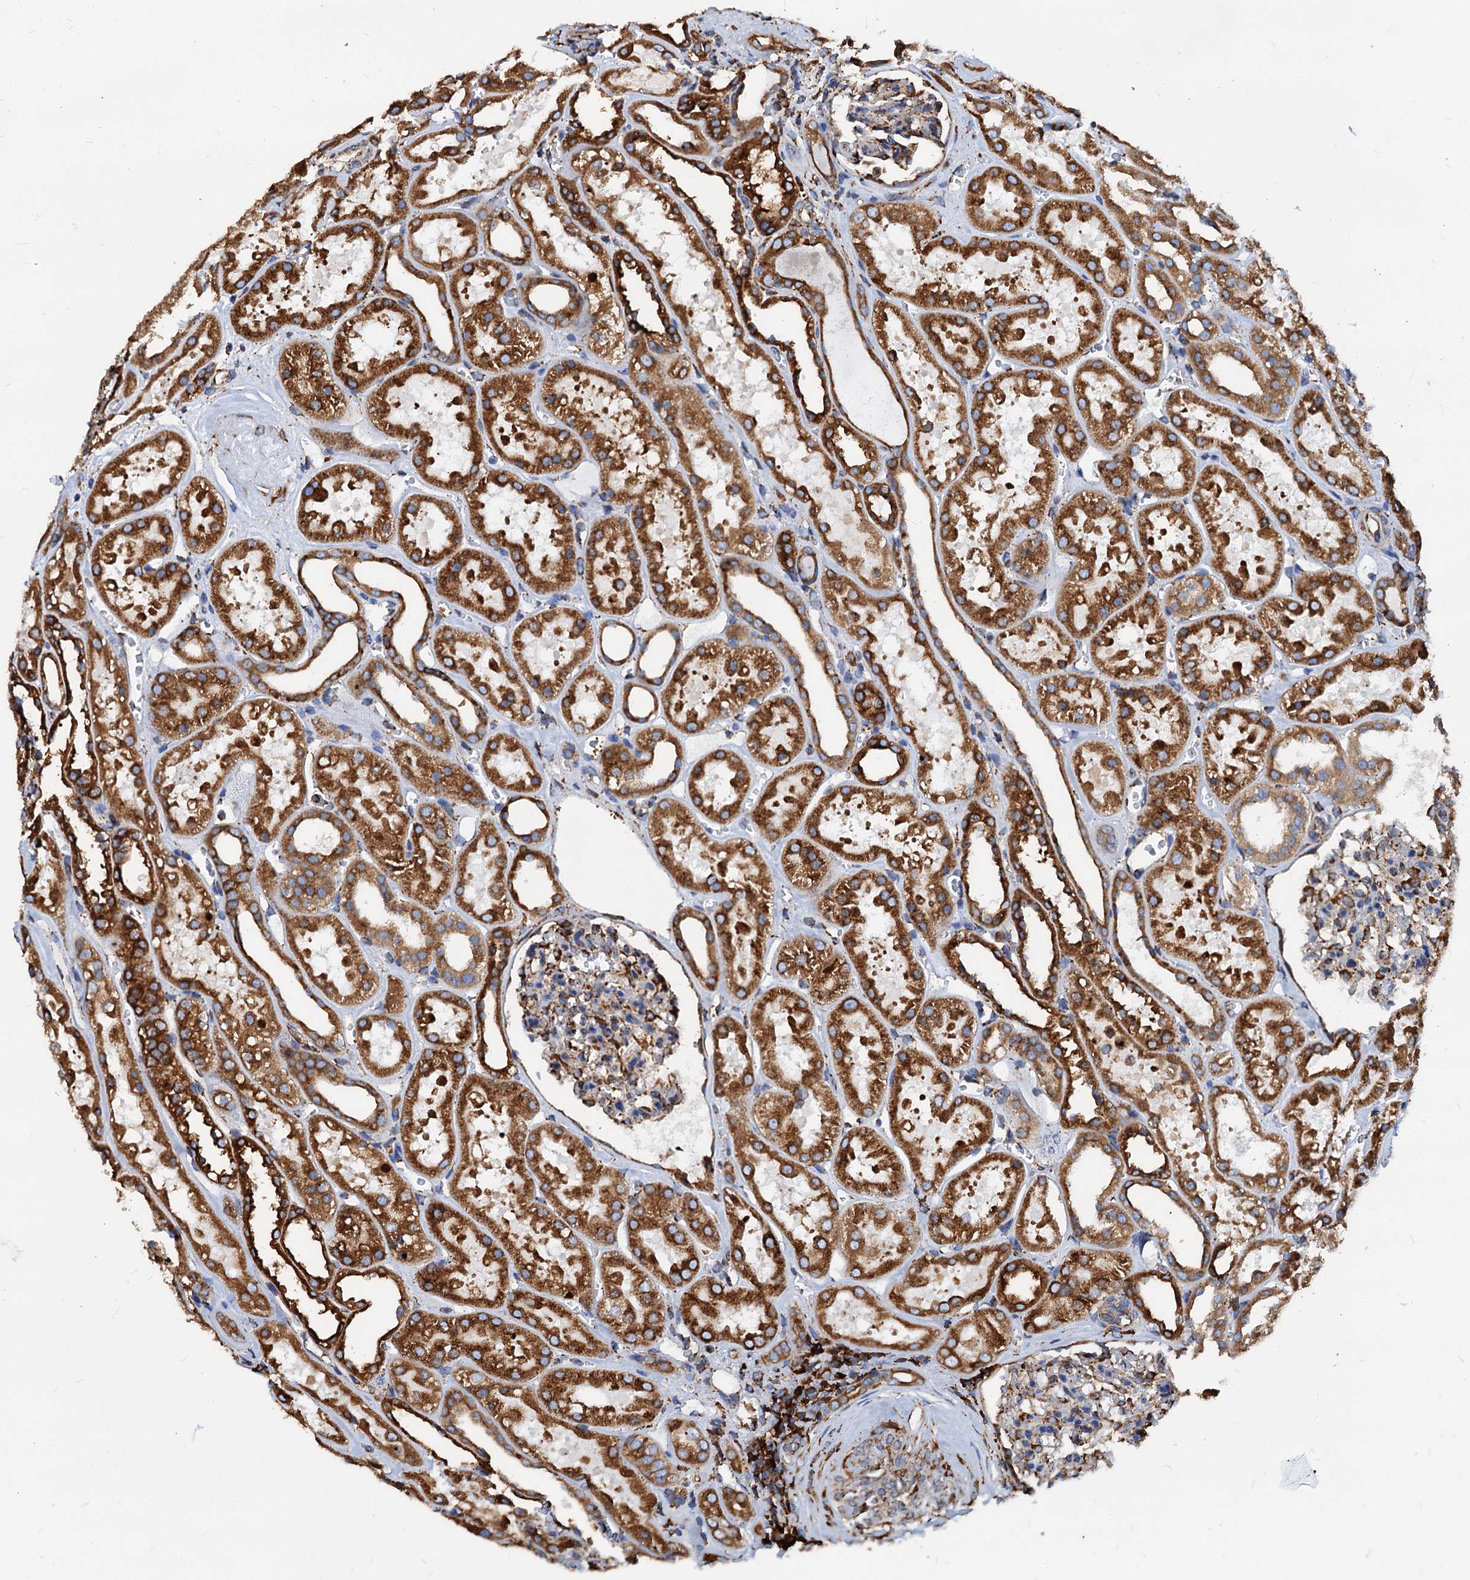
{"staining": {"intensity": "moderate", "quantity": "25%-75%", "location": "cytoplasmic/membranous"}, "tissue": "kidney", "cell_type": "Cells in glomeruli", "image_type": "normal", "snomed": [{"axis": "morphology", "description": "Normal tissue, NOS"}, {"axis": "topography", "description": "Kidney"}], "caption": "About 25%-75% of cells in glomeruli in unremarkable kidney display moderate cytoplasmic/membranous protein staining as visualized by brown immunohistochemical staining.", "gene": "HSPA5", "patient": {"sex": "female", "age": 41}}